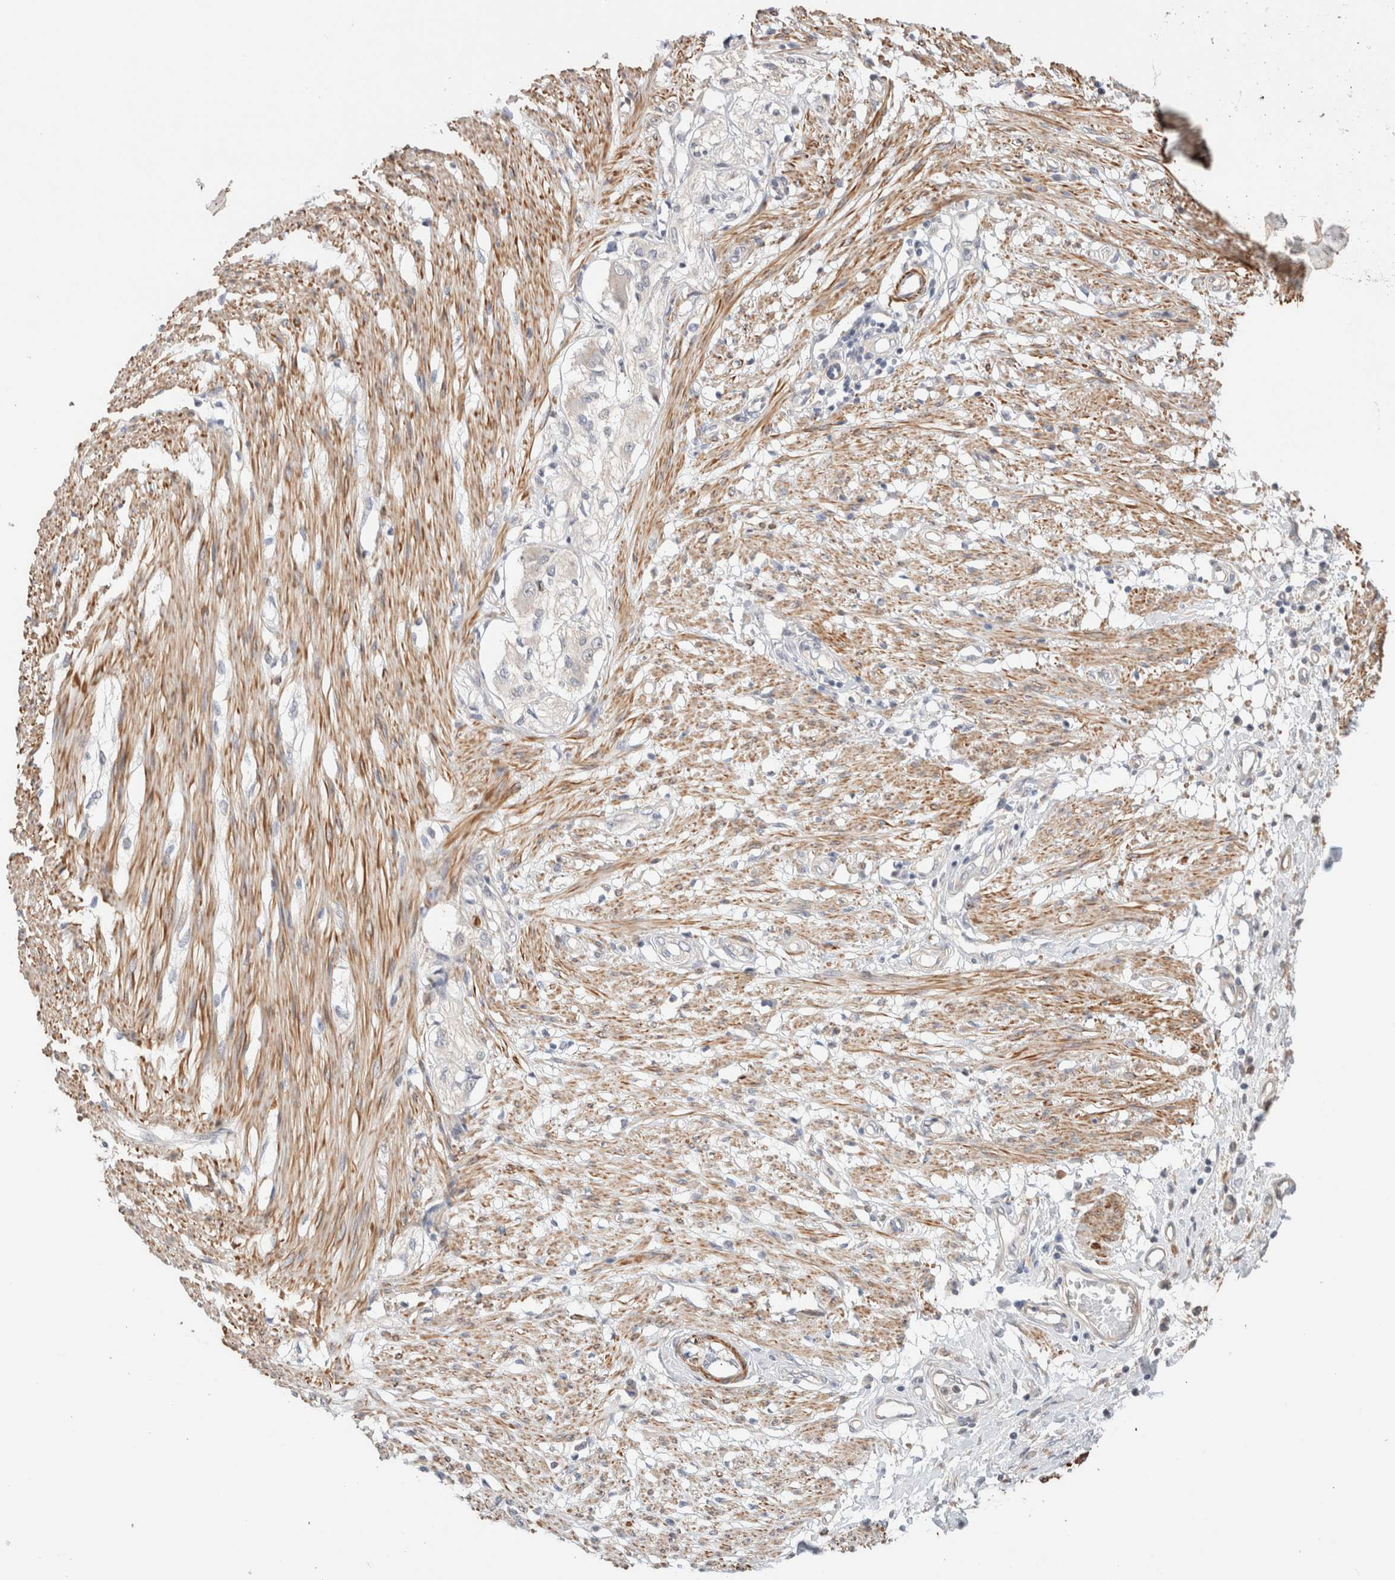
{"staining": {"intensity": "strong", "quantity": ">75%", "location": "cytoplasmic/membranous"}, "tissue": "smooth muscle", "cell_type": "Smooth muscle cells", "image_type": "normal", "snomed": [{"axis": "morphology", "description": "Normal tissue, NOS"}, {"axis": "morphology", "description": "Adenocarcinoma, NOS"}, {"axis": "topography", "description": "Smooth muscle"}, {"axis": "topography", "description": "Colon"}], "caption": "Immunohistochemical staining of benign human smooth muscle demonstrates strong cytoplasmic/membranous protein positivity in about >75% of smooth muscle cells.", "gene": "ID3", "patient": {"sex": "male", "age": 14}}